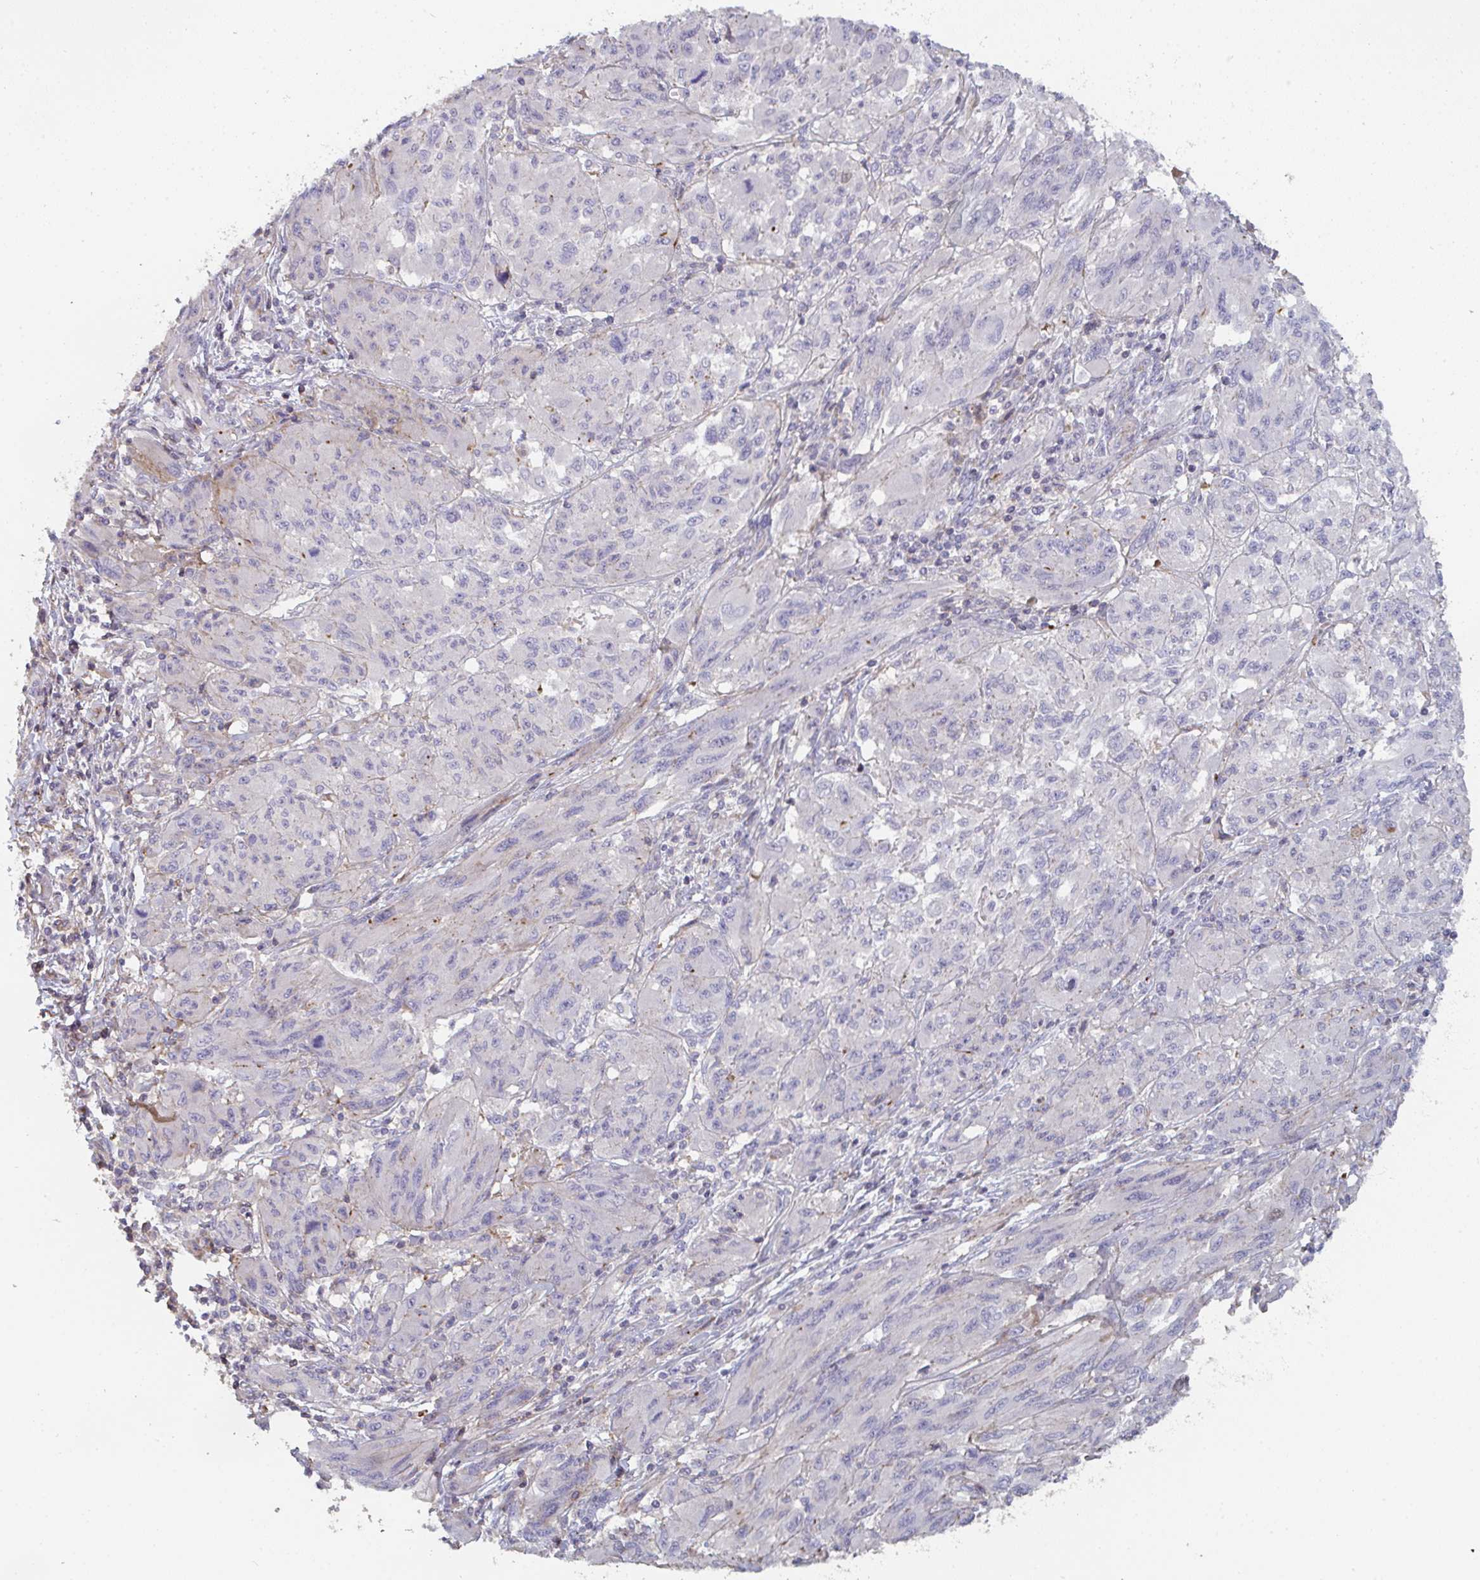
{"staining": {"intensity": "negative", "quantity": "none", "location": "none"}, "tissue": "melanoma", "cell_type": "Tumor cells", "image_type": "cancer", "snomed": [{"axis": "morphology", "description": "Malignant melanoma, NOS"}, {"axis": "topography", "description": "Skin"}], "caption": "Tumor cells show no significant staining in melanoma.", "gene": "FZD2", "patient": {"sex": "female", "age": 91}}